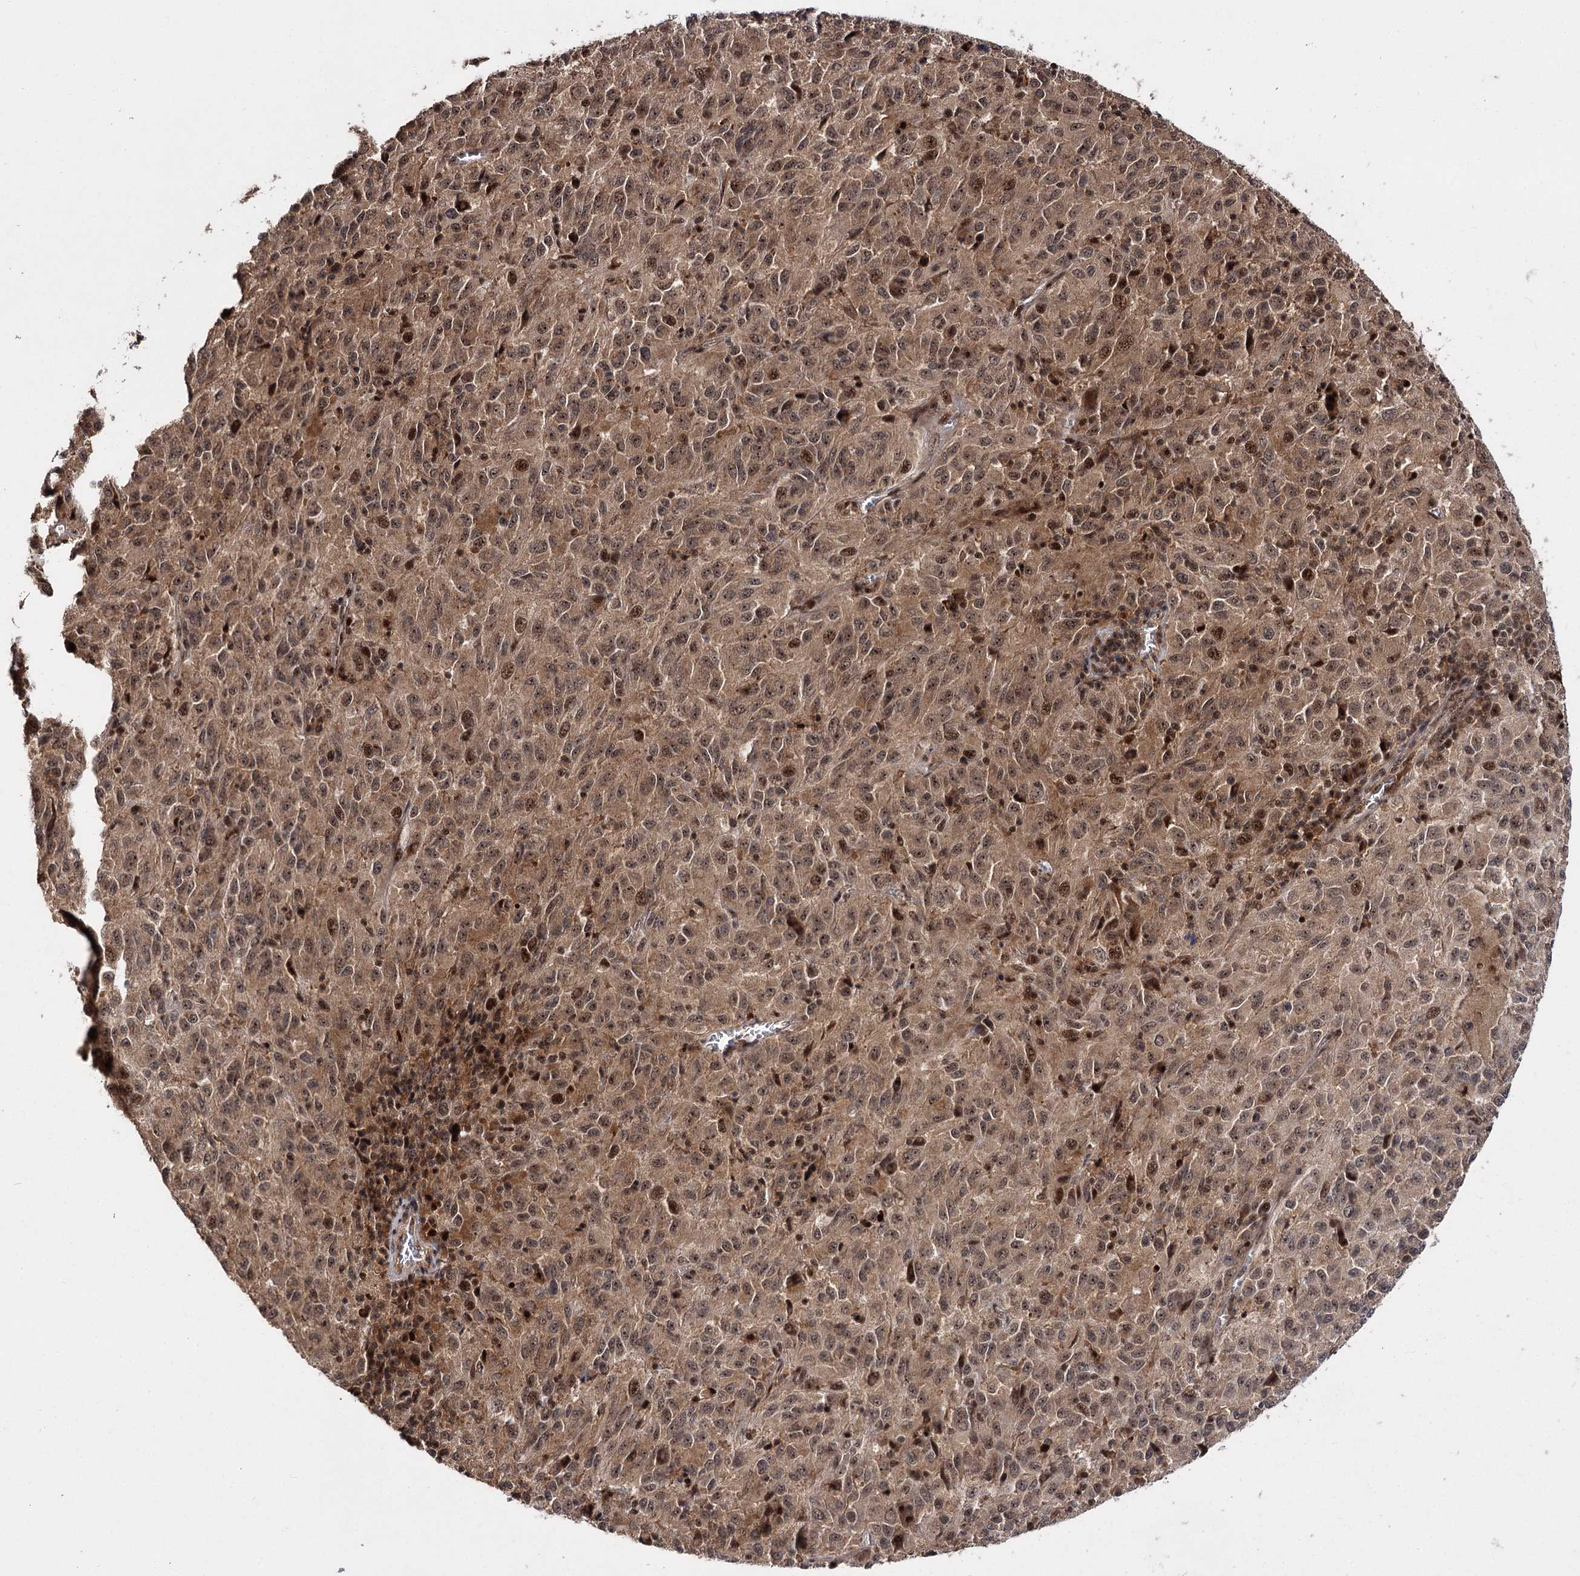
{"staining": {"intensity": "moderate", "quantity": ">75%", "location": "cytoplasmic/membranous,nuclear"}, "tissue": "melanoma", "cell_type": "Tumor cells", "image_type": "cancer", "snomed": [{"axis": "morphology", "description": "Malignant melanoma, Metastatic site"}, {"axis": "topography", "description": "Lung"}], "caption": "There is medium levels of moderate cytoplasmic/membranous and nuclear positivity in tumor cells of melanoma, as demonstrated by immunohistochemical staining (brown color).", "gene": "MKNK2", "patient": {"sex": "male", "age": 64}}